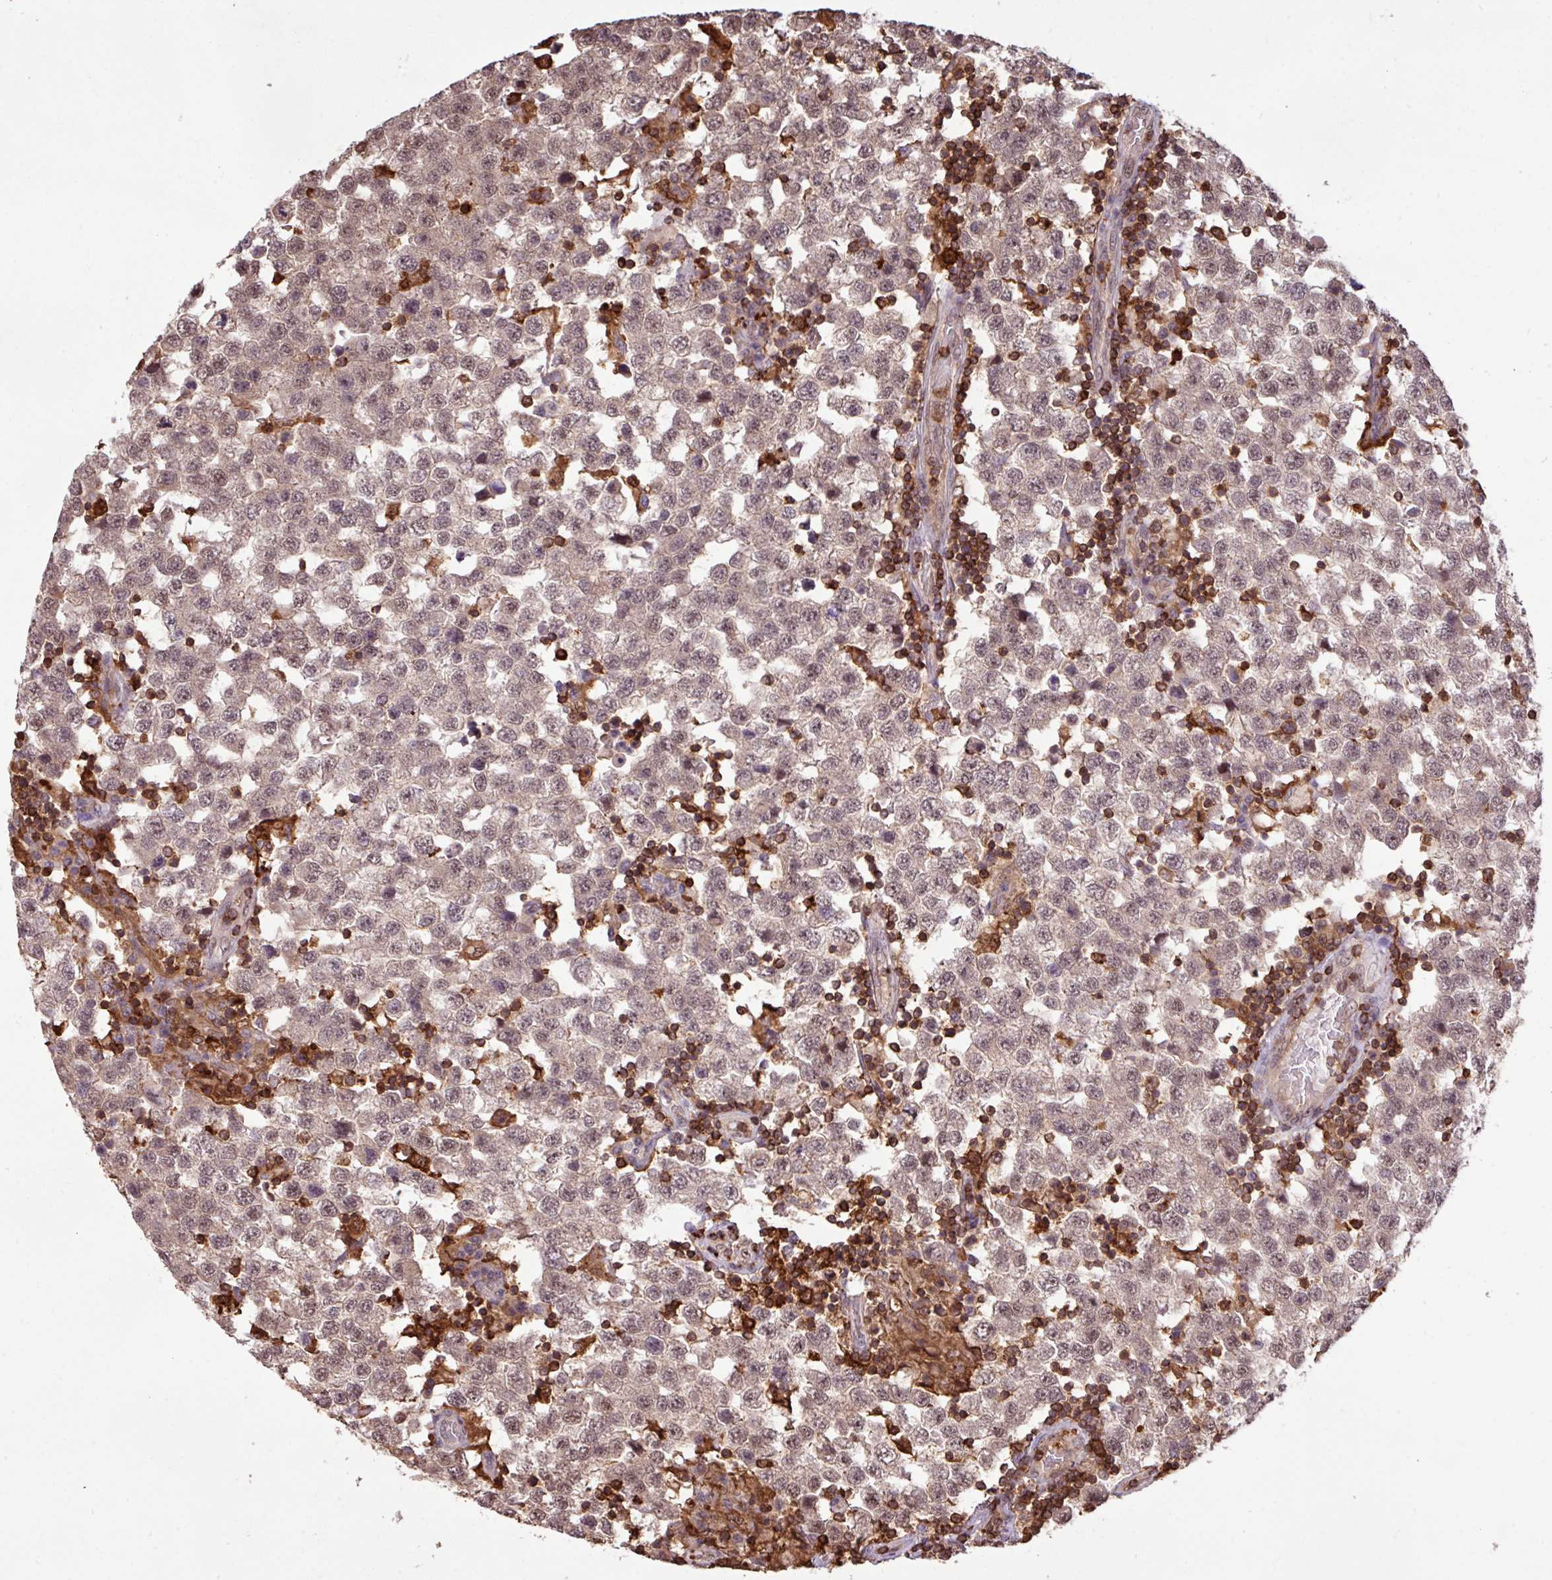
{"staining": {"intensity": "moderate", "quantity": ">75%", "location": "nuclear"}, "tissue": "testis cancer", "cell_type": "Tumor cells", "image_type": "cancer", "snomed": [{"axis": "morphology", "description": "Seminoma, NOS"}, {"axis": "topography", "description": "Testis"}], "caption": "A histopathology image of testis seminoma stained for a protein reveals moderate nuclear brown staining in tumor cells.", "gene": "GON7", "patient": {"sex": "male", "age": 34}}